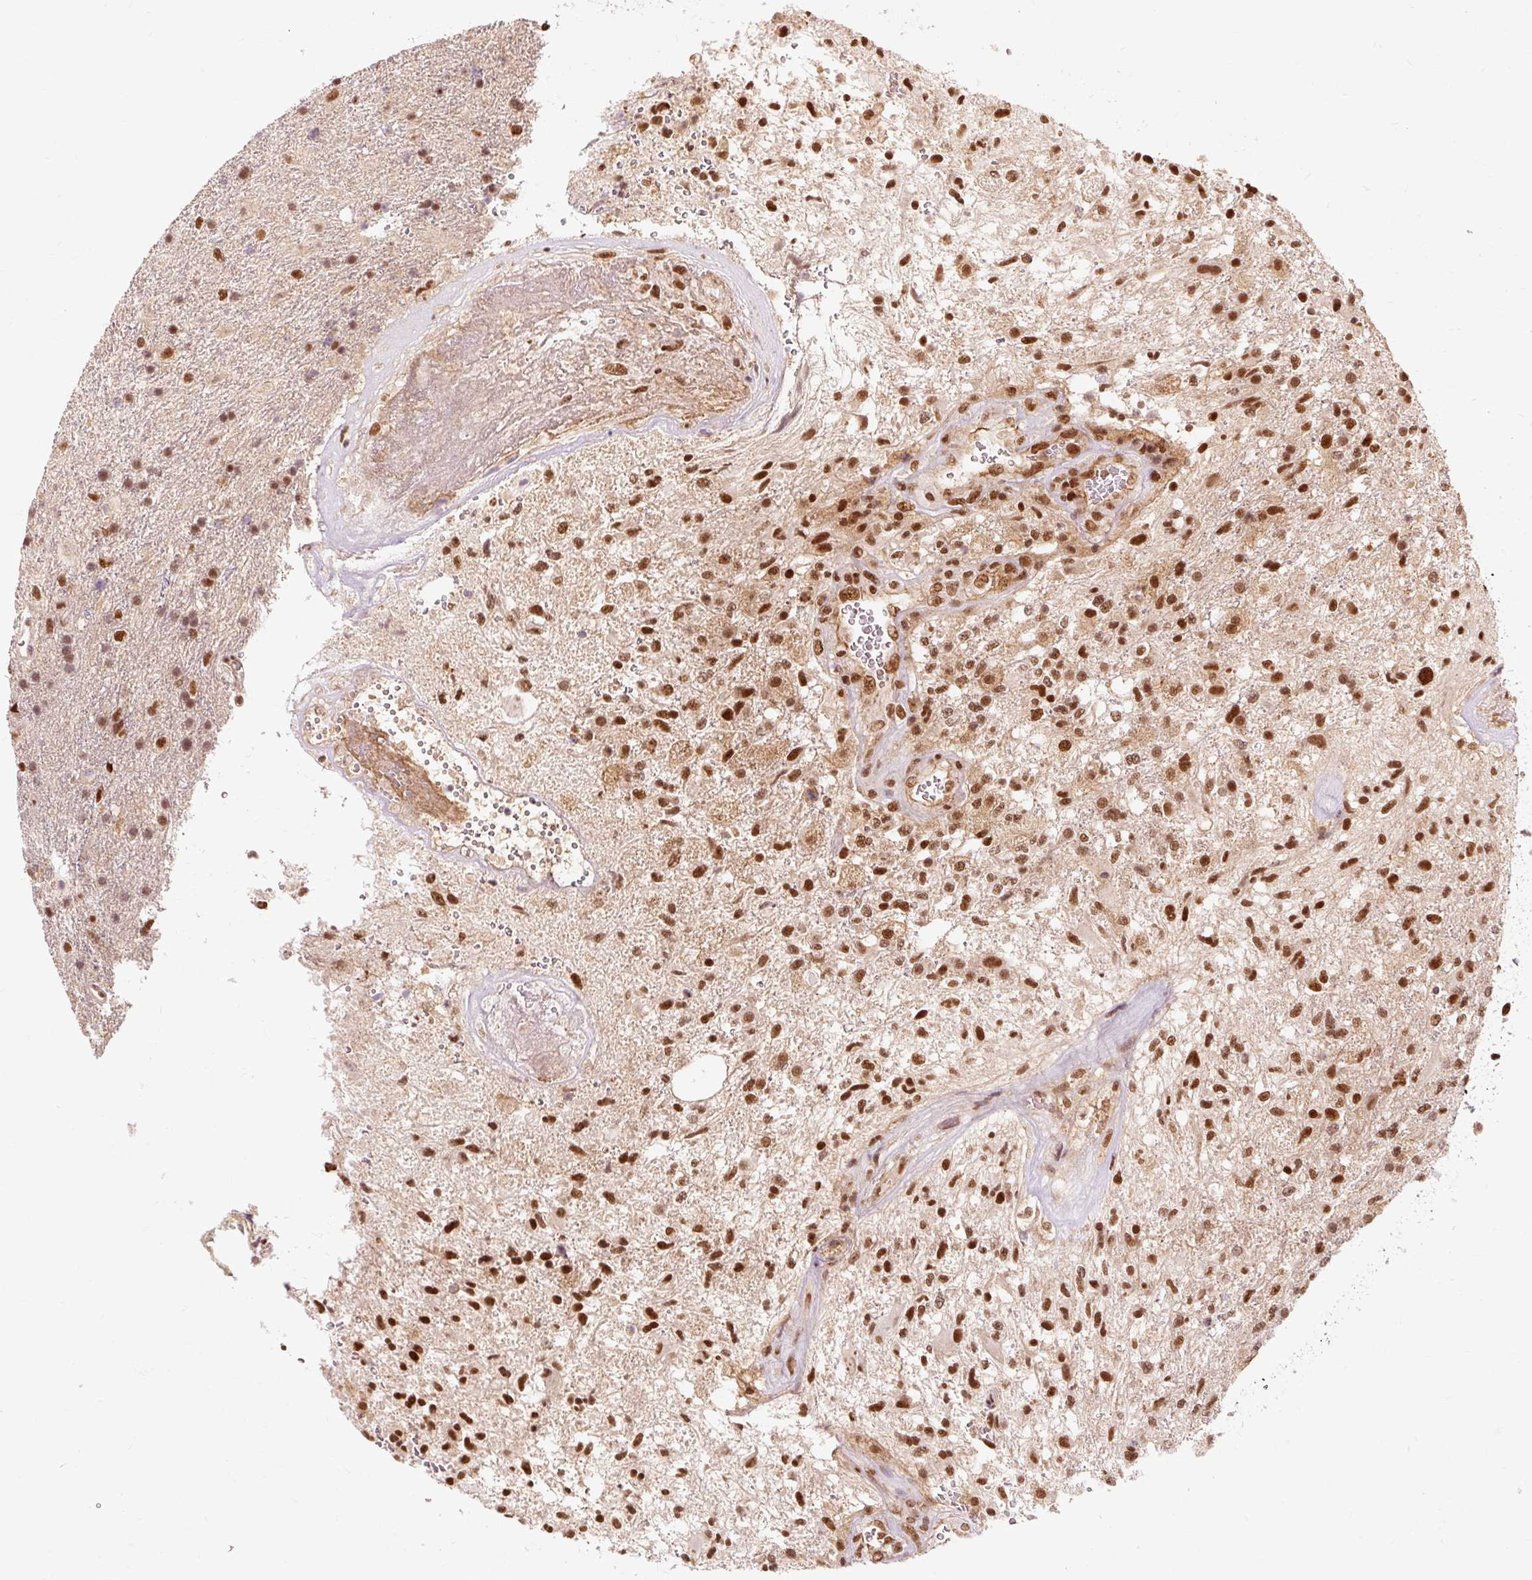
{"staining": {"intensity": "moderate", "quantity": ">75%", "location": "nuclear"}, "tissue": "glioma", "cell_type": "Tumor cells", "image_type": "cancer", "snomed": [{"axis": "morphology", "description": "Glioma, malignant, High grade"}, {"axis": "topography", "description": "Brain"}], "caption": "Protein analysis of malignant glioma (high-grade) tissue reveals moderate nuclear positivity in about >75% of tumor cells.", "gene": "CSTF1", "patient": {"sex": "male", "age": 56}}